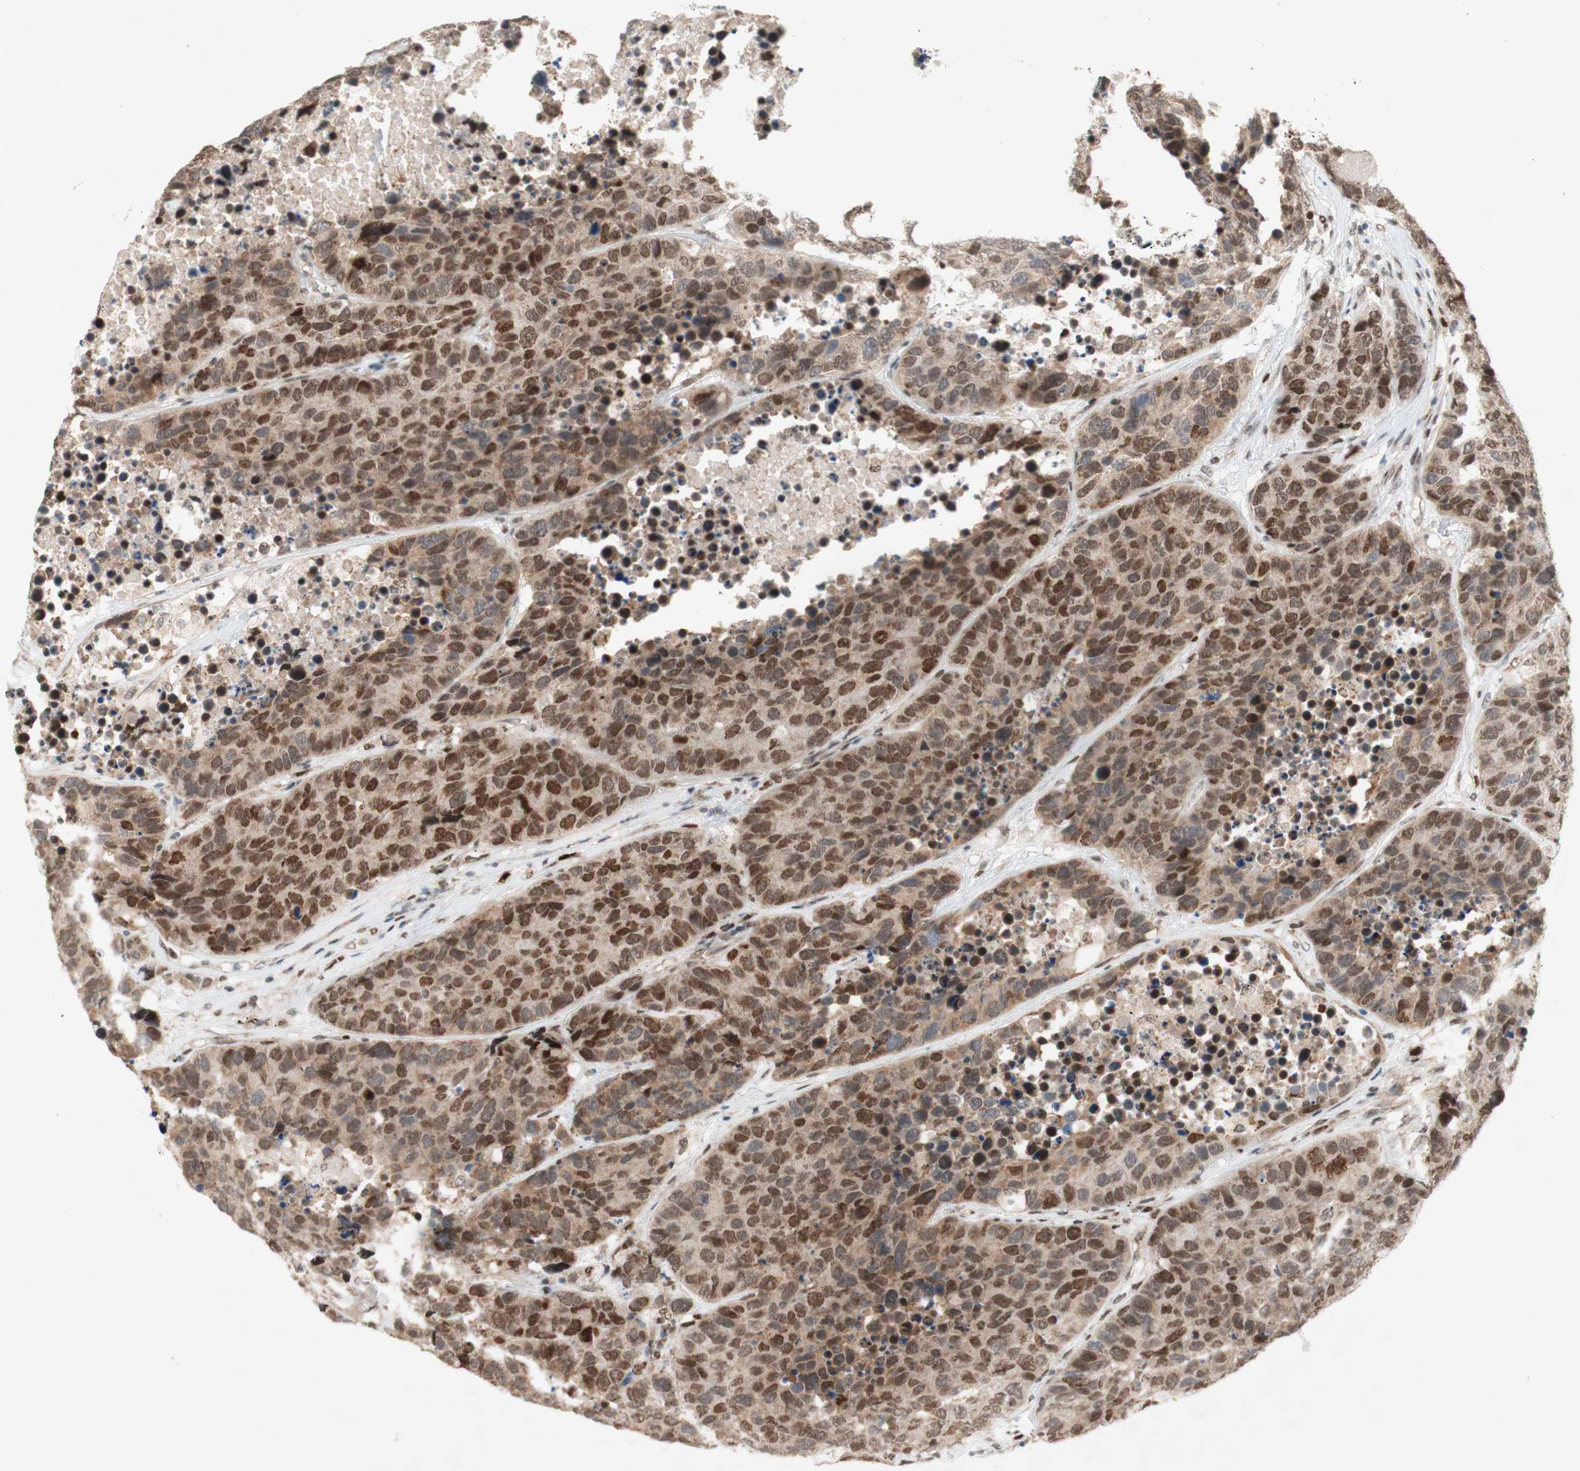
{"staining": {"intensity": "moderate", "quantity": ">75%", "location": "cytoplasmic/membranous,nuclear"}, "tissue": "carcinoid", "cell_type": "Tumor cells", "image_type": "cancer", "snomed": [{"axis": "morphology", "description": "Carcinoid, malignant, NOS"}, {"axis": "topography", "description": "Lung"}], "caption": "This is an image of immunohistochemistry (IHC) staining of carcinoid, which shows moderate staining in the cytoplasmic/membranous and nuclear of tumor cells.", "gene": "DNMT3A", "patient": {"sex": "male", "age": 60}}